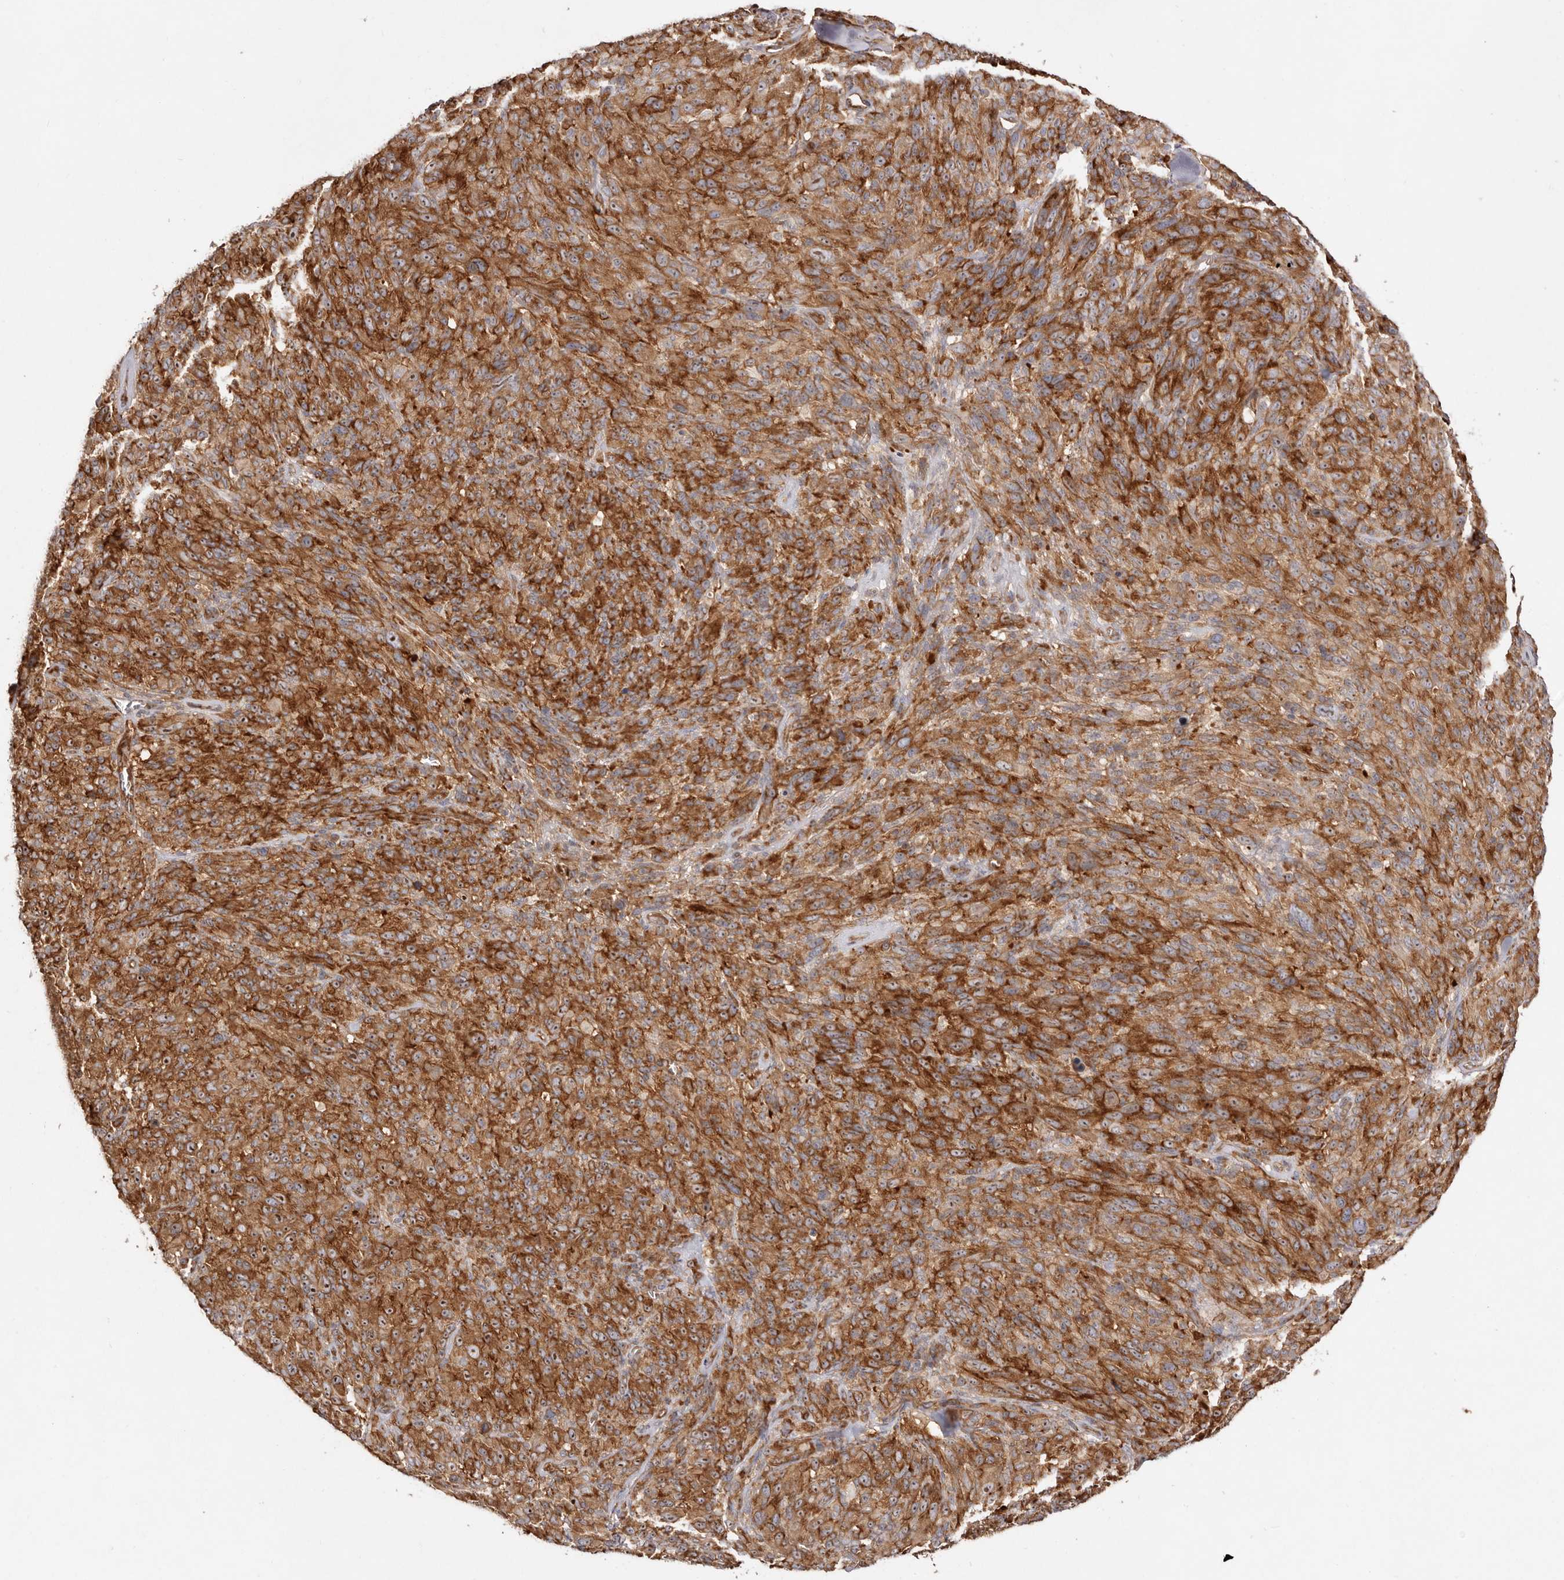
{"staining": {"intensity": "strong", "quantity": ">75%", "location": "cytoplasmic/membranous,nuclear"}, "tissue": "melanoma", "cell_type": "Tumor cells", "image_type": "cancer", "snomed": [{"axis": "morphology", "description": "Malignant melanoma, NOS"}, {"axis": "topography", "description": "Skin of head"}], "caption": "This is a histology image of immunohistochemistry staining of melanoma, which shows strong positivity in the cytoplasmic/membranous and nuclear of tumor cells.", "gene": "RPS6", "patient": {"sex": "male", "age": 96}}